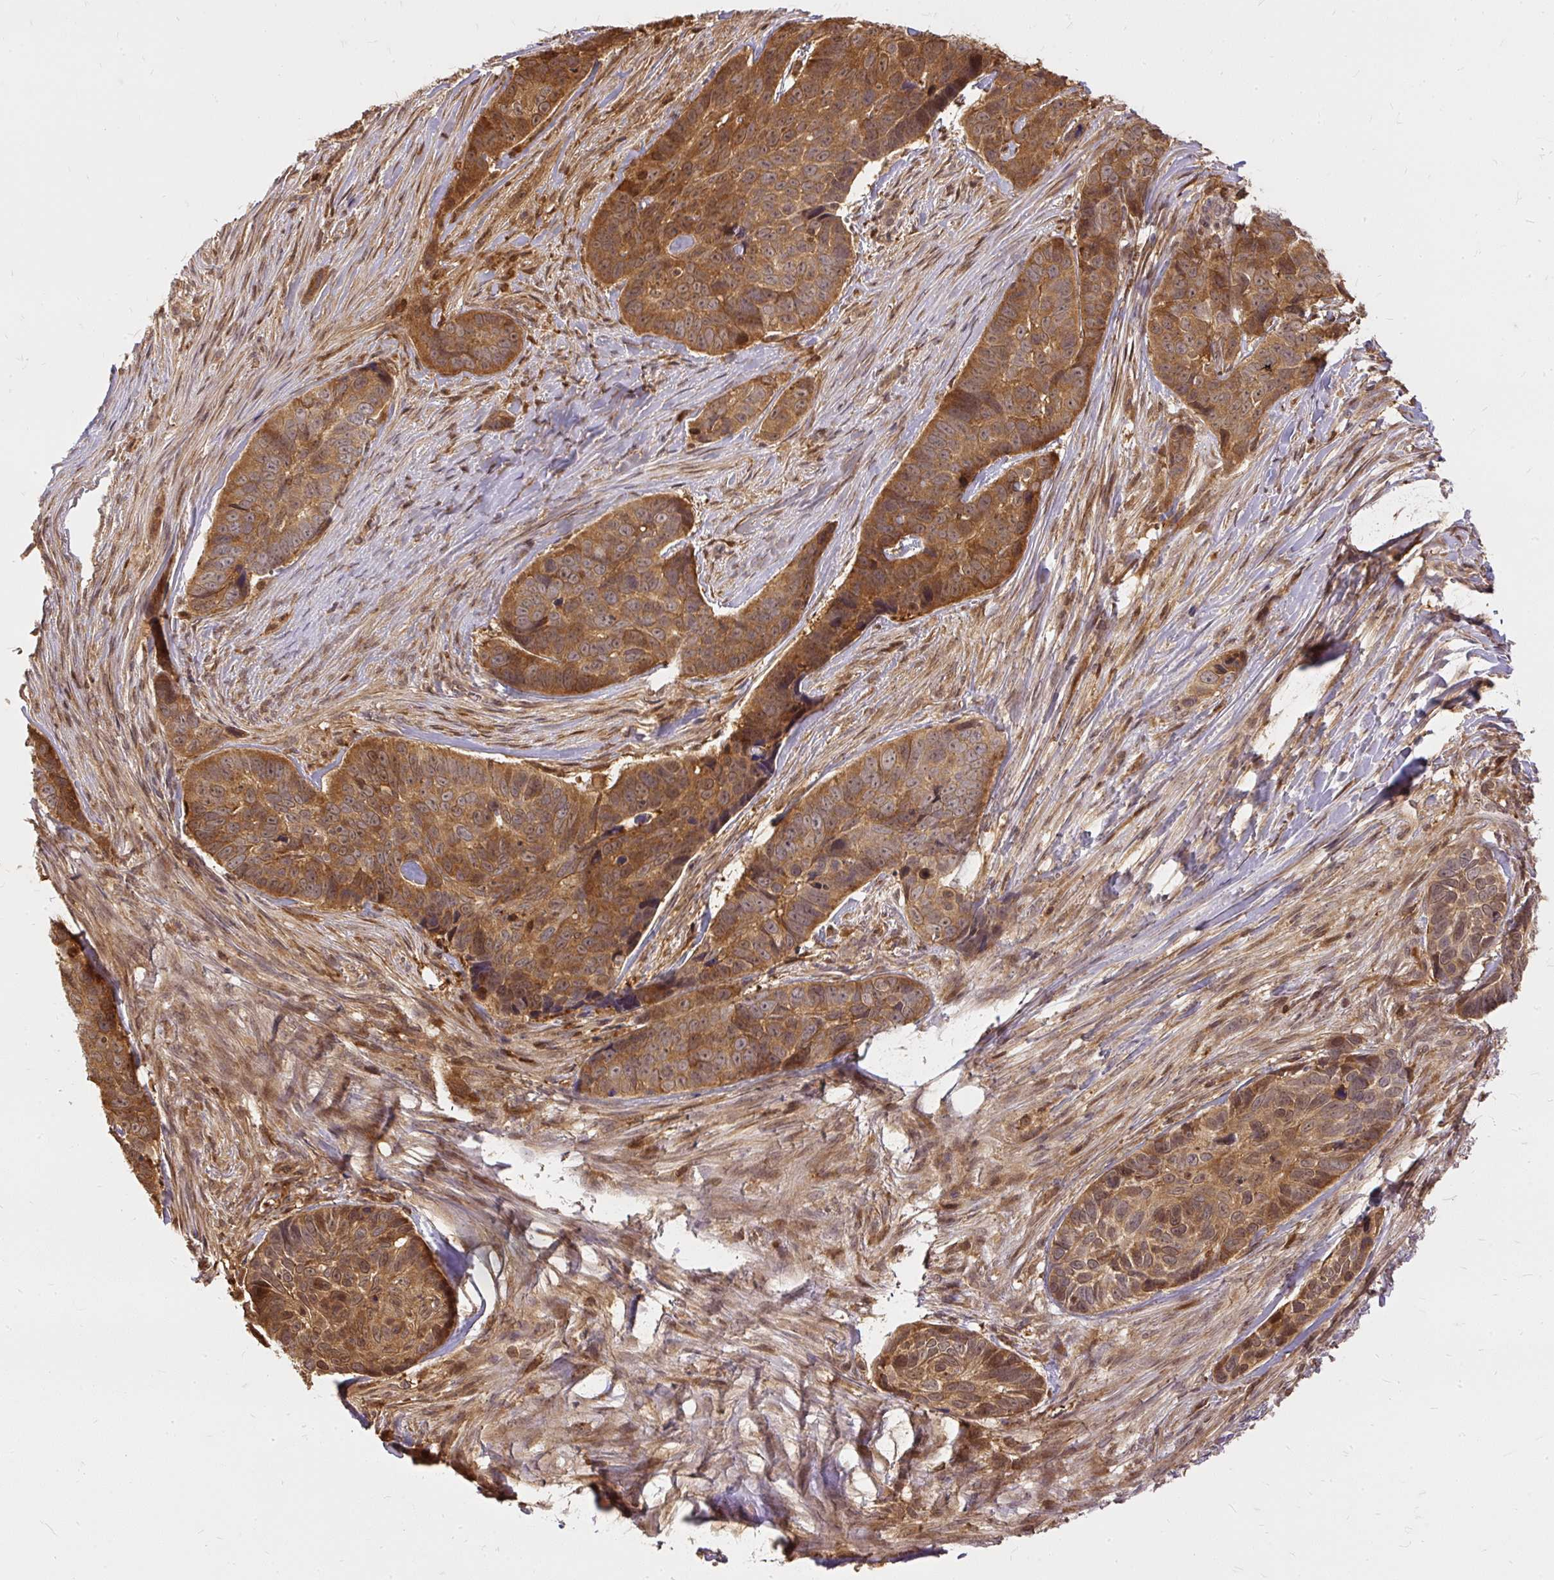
{"staining": {"intensity": "moderate", "quantity": ">75%", "location": "cytoplasmic/membranous,nuclear"}, "tissue": "skin cancer", "cell_type": "Tumor cells", "image_type": "cancer", "snomed": [{"axis": "morphology", "description": "Basal cell carcinoma"}, {"axis": "topography", "description": "Skin"}], "caption": "IHC photomicrograph of neoplastic tissue: skin cancer stained using immunohistochemistry (IHC) reveals medium levels of moderate protein expression localized specifically in the cytoplasmic/membranous and nuclear of tumor cells, appearing as a cytoplasmic/membranous and nuclear brown color.", "gene": "AP5S1", "patient": {"sex": "female", "age": 82}}